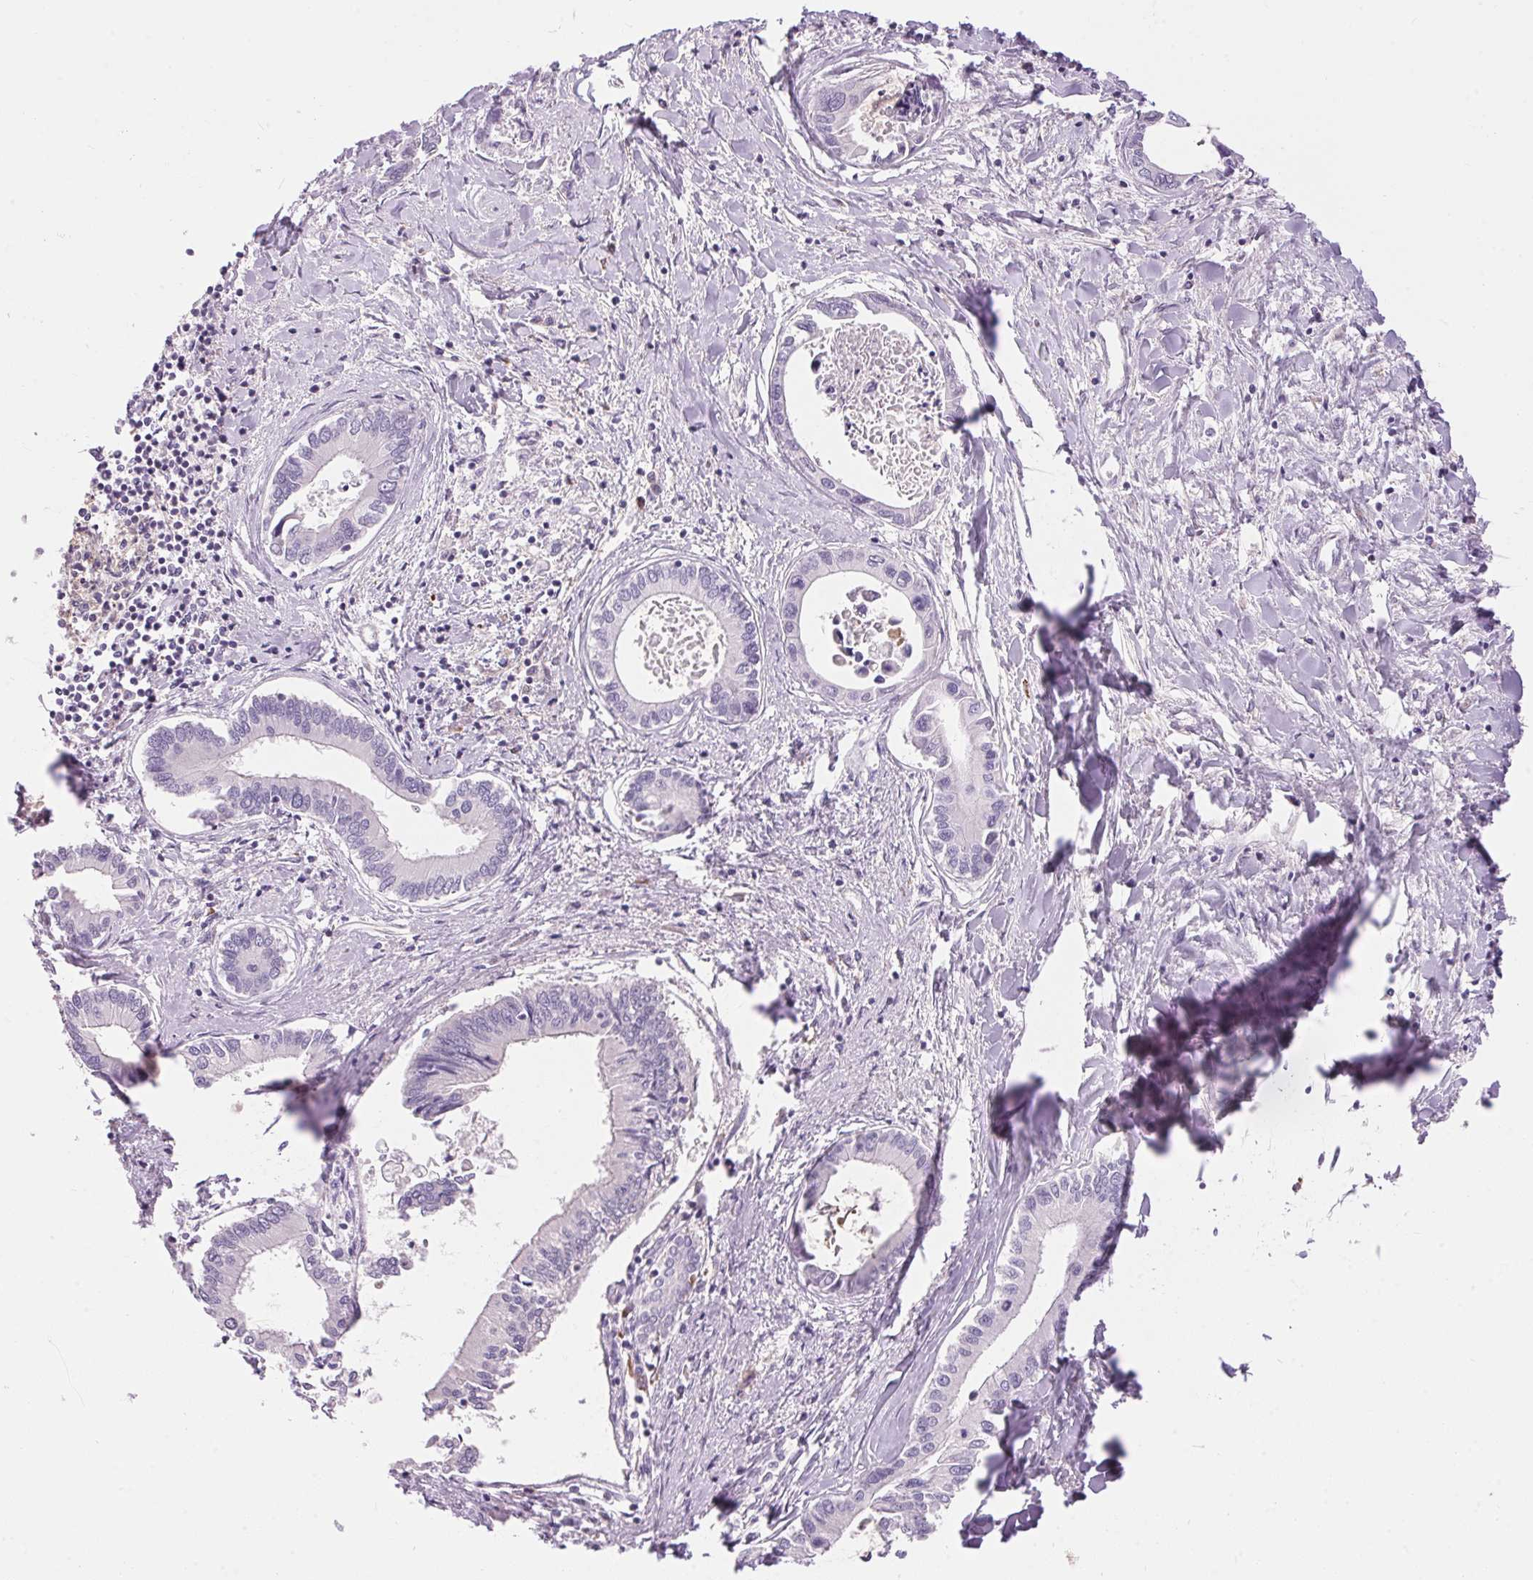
{"staining": {"intensity": "negative", "quantity": "none", "location": "none"}, "tissue": "liver cancer", "cell_type": "Tumor cells", "image_type": "cancer", "snomed": [{"axis": "morphology", "description": "Cholangiocarcinoma"}, {"axis": "topography", "description": "Liver"}], "caption": "Immunohistochemistry image of human cholangiocarcinoma (liver) stained for a protein (brown), which demonstrates no staining in tumor cells.", "gene": "PNLIPRP3", "patient": {"sex": "male", "age": 66}}